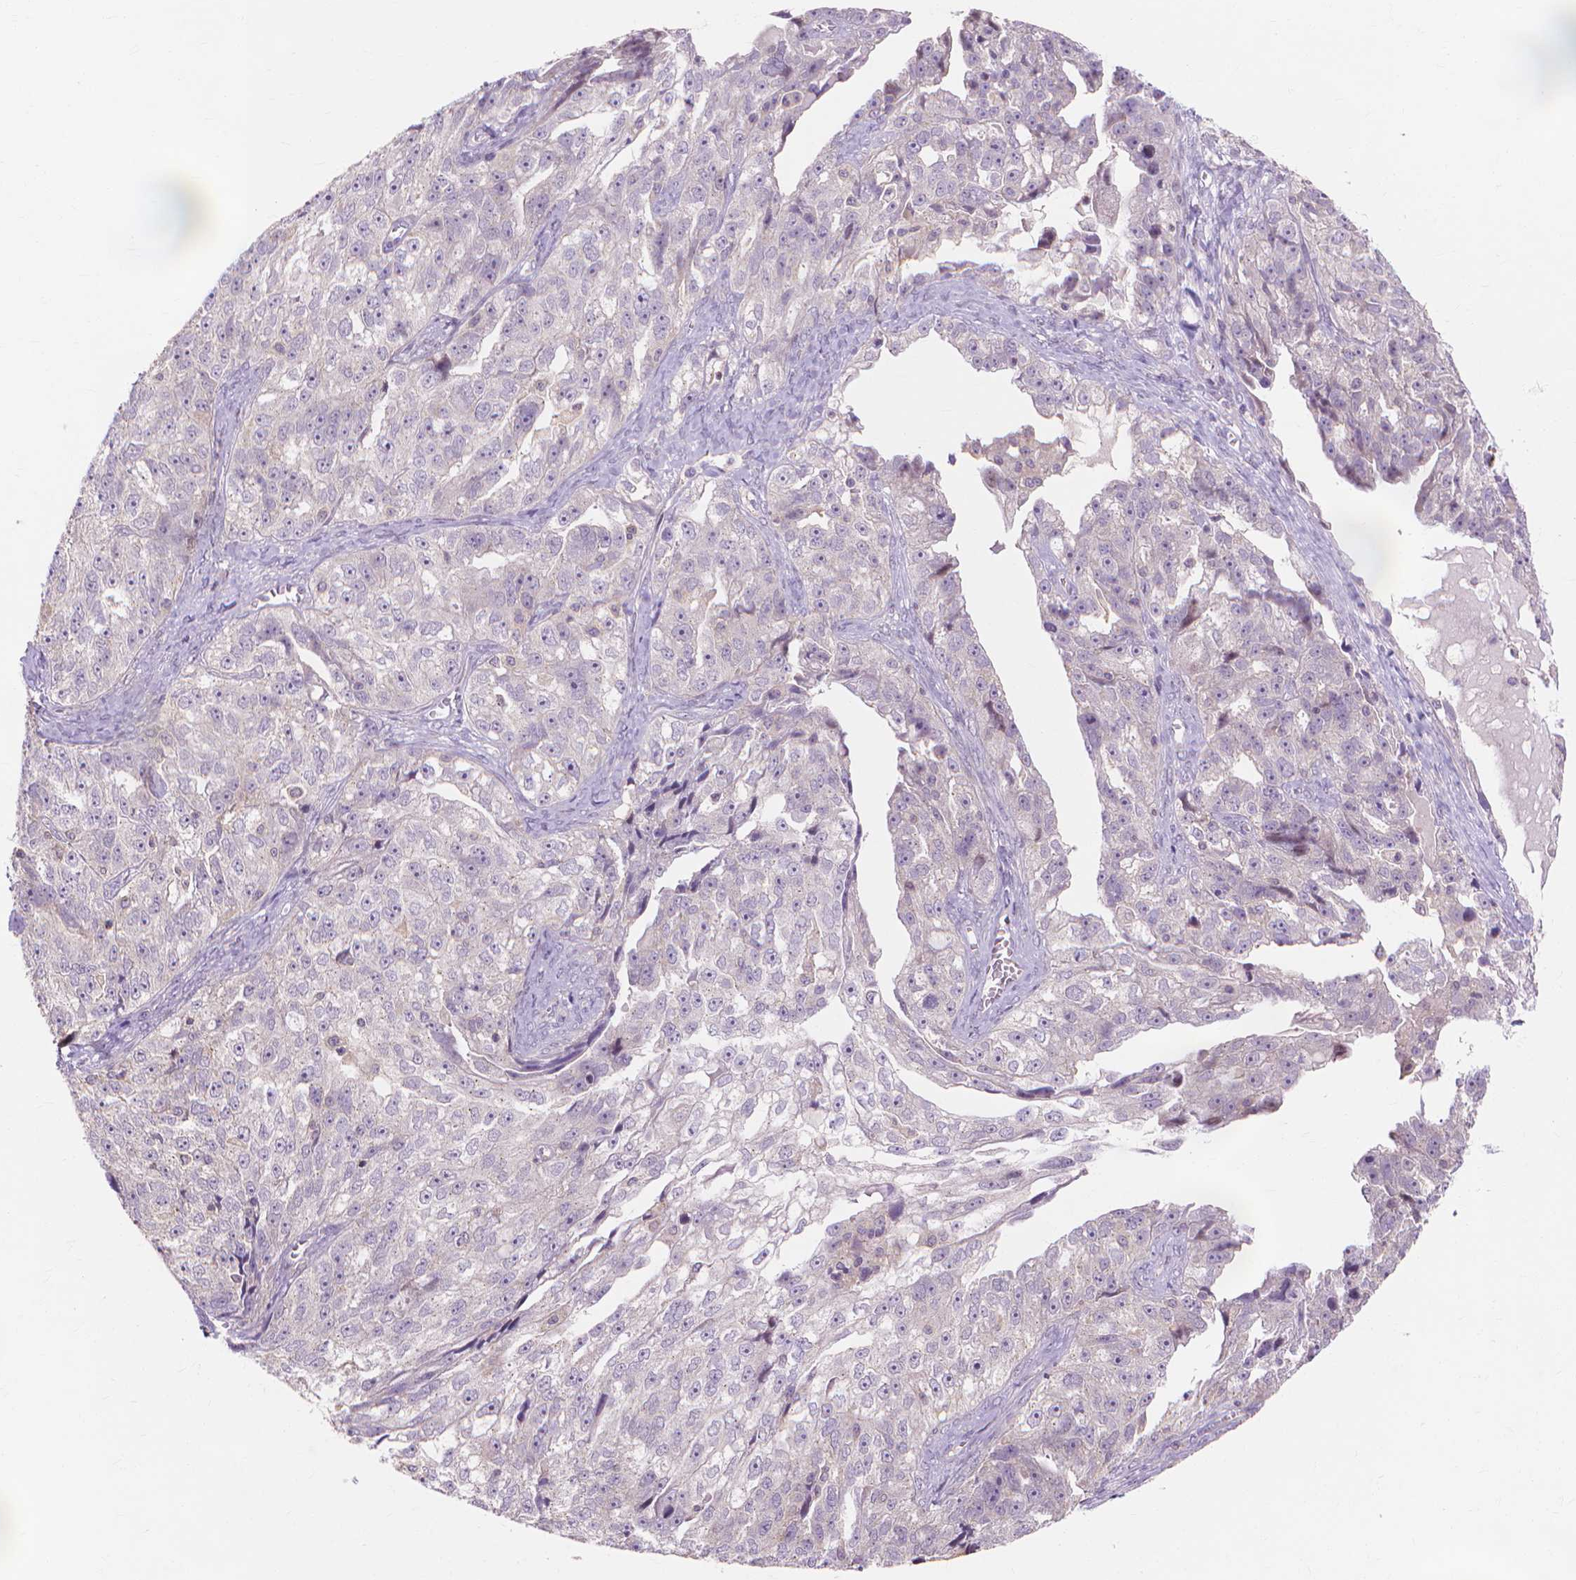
{"staining": {"intensity": "negative", "quantity": "none", "location": "none"}, "tissue": "ovarian cancer", "cell_type": "Tumor cells", "image_type": "cancer", "snomed": [{"axis": "morphology", "description": "Cystadenocarcinoma, serous, NOS"}, {"axis": "topography", "description": "Ovary"}], "caption": "Ovarian cancer (serous cystadenocarcinoma) stained for a protein using immunohistochemistry exhibits no expression tumor cells.", "gene": "PRDM13", "patient": {"sex": "female", "age": 51}}